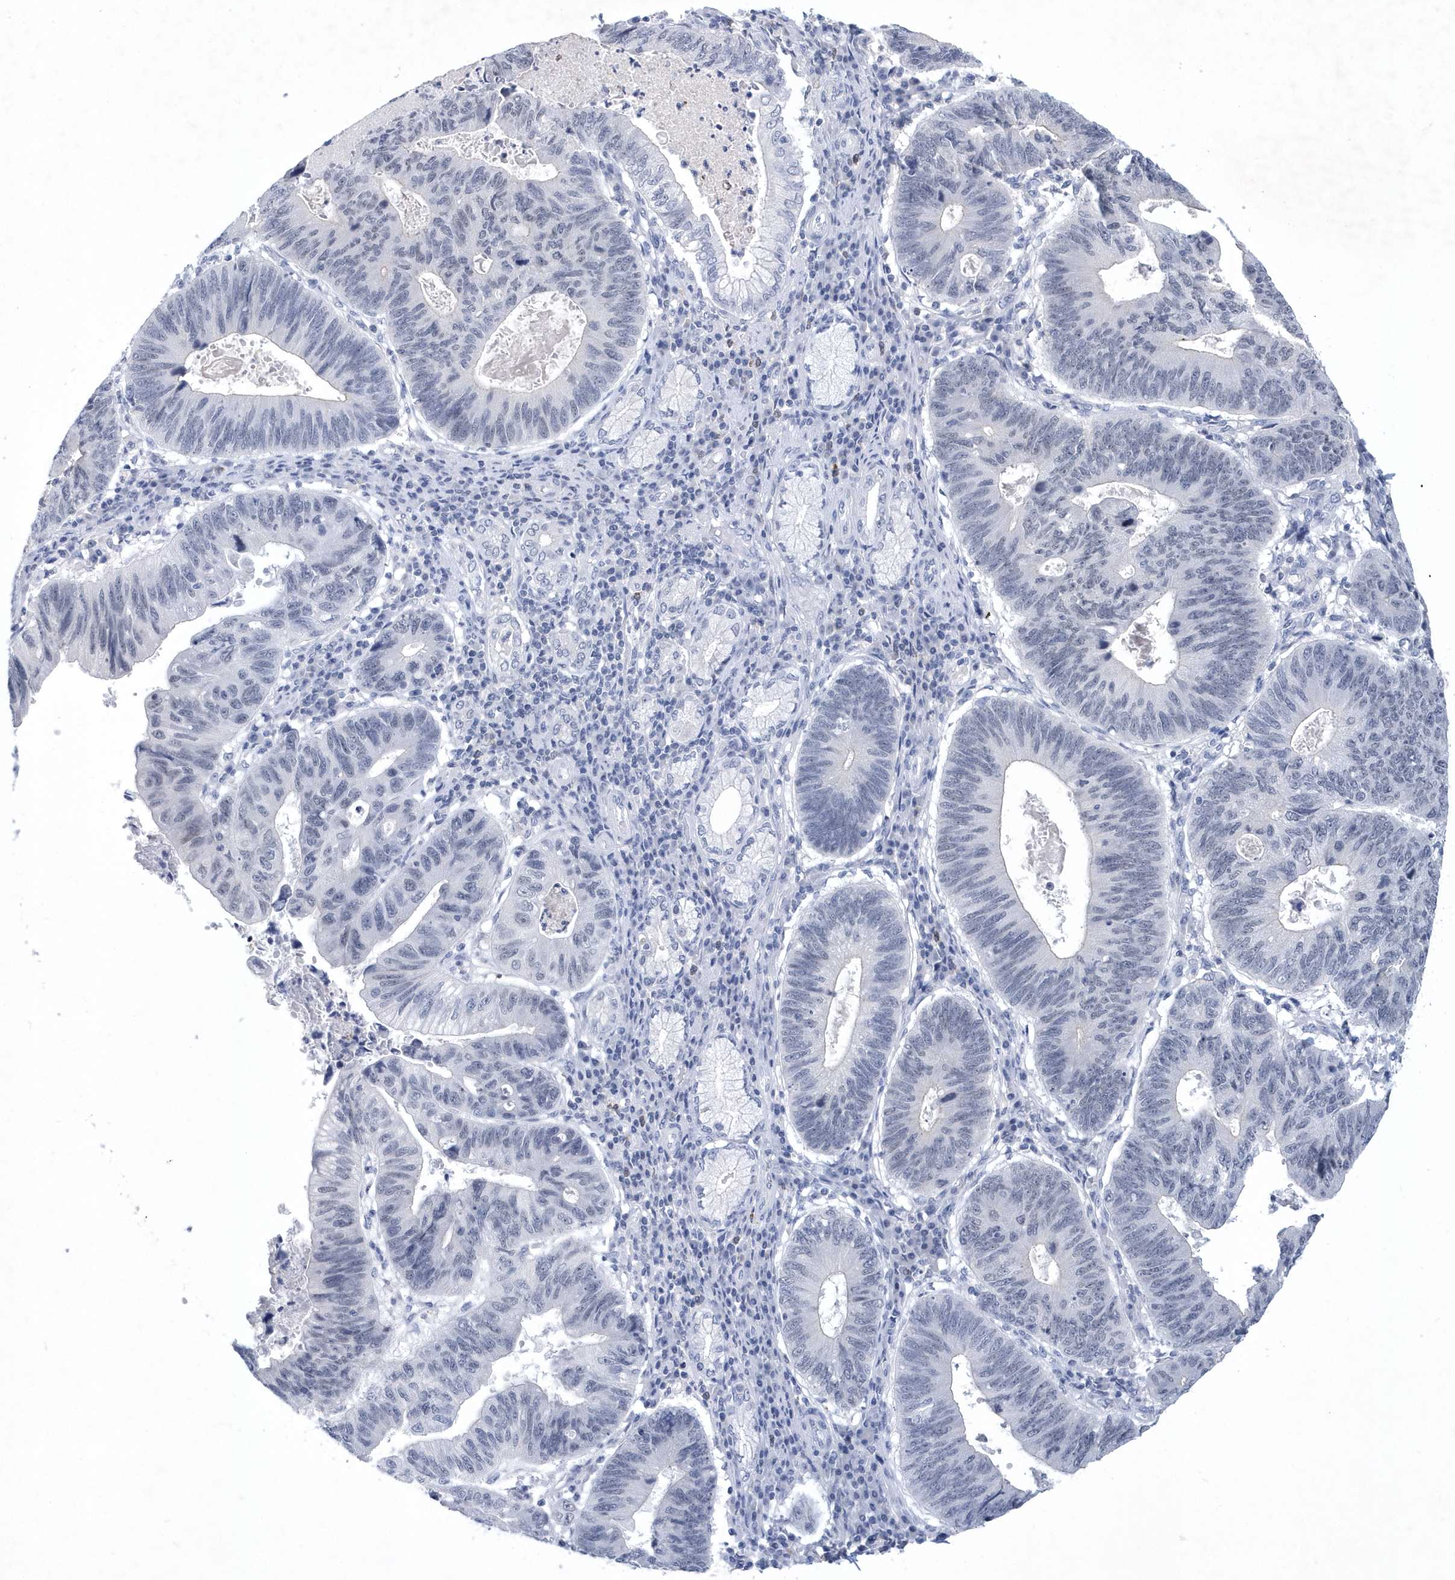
{"staining": {"intensity": "negative", "quantity": "none", "location": "none"}, "tissue": "stomach cancer", "cell_type": "Tumor cells", "image_type": "cancer", "snomed": [{"axis": "morphology", "description": "Adenocarcinoma, NOS"}, {"axis": "topography", "description": "Stomach"}], "caption": "Adenocarcinoma (stomach) stained for a protein using immunohistochemistry exhibits no expression tumor cells.", "gene": "SRGAP3", "patient": {"sex": "male", "age": 59}}